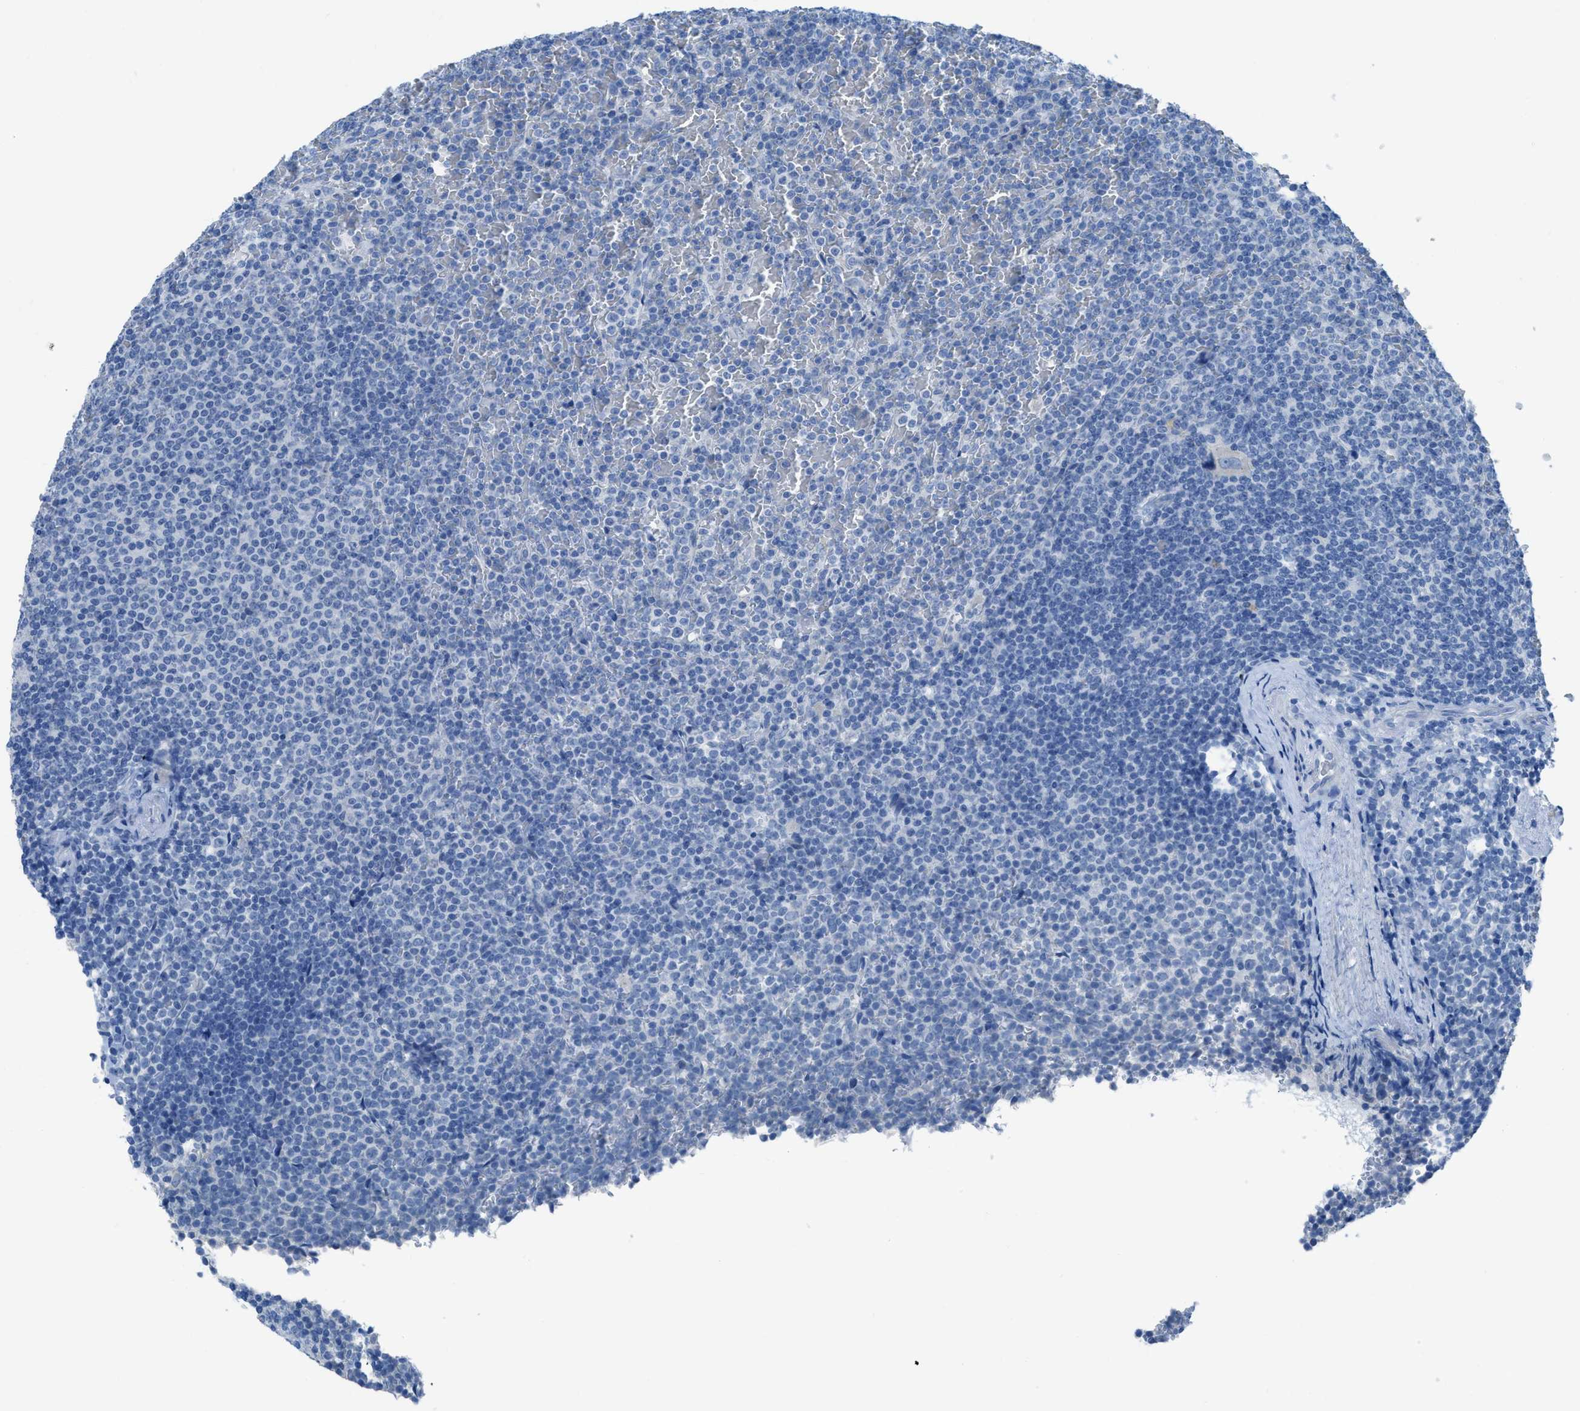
{"staining": {"intensity": "negative", "quantity": "none", "location": "none"}, "tissue": "lymphoma", "cell_type": "Tumor cells", "image_type": "cancer", "snomed": [{"axis": "morphology", "description": "Malignant lymphoma, non-Hodgkin's type, Low grade"}, {"axis": "topography", "description": "Spleen"}], "caption": "High power microscopy photomicrograph of an immunohistochemistry histopathology image of low-grade malignant lymphoma, non-Hodgkin's type, revealing no significant staining in tumor cells.", "gene": "ACAN", "patient": {"sex": "female", "age": 77}}